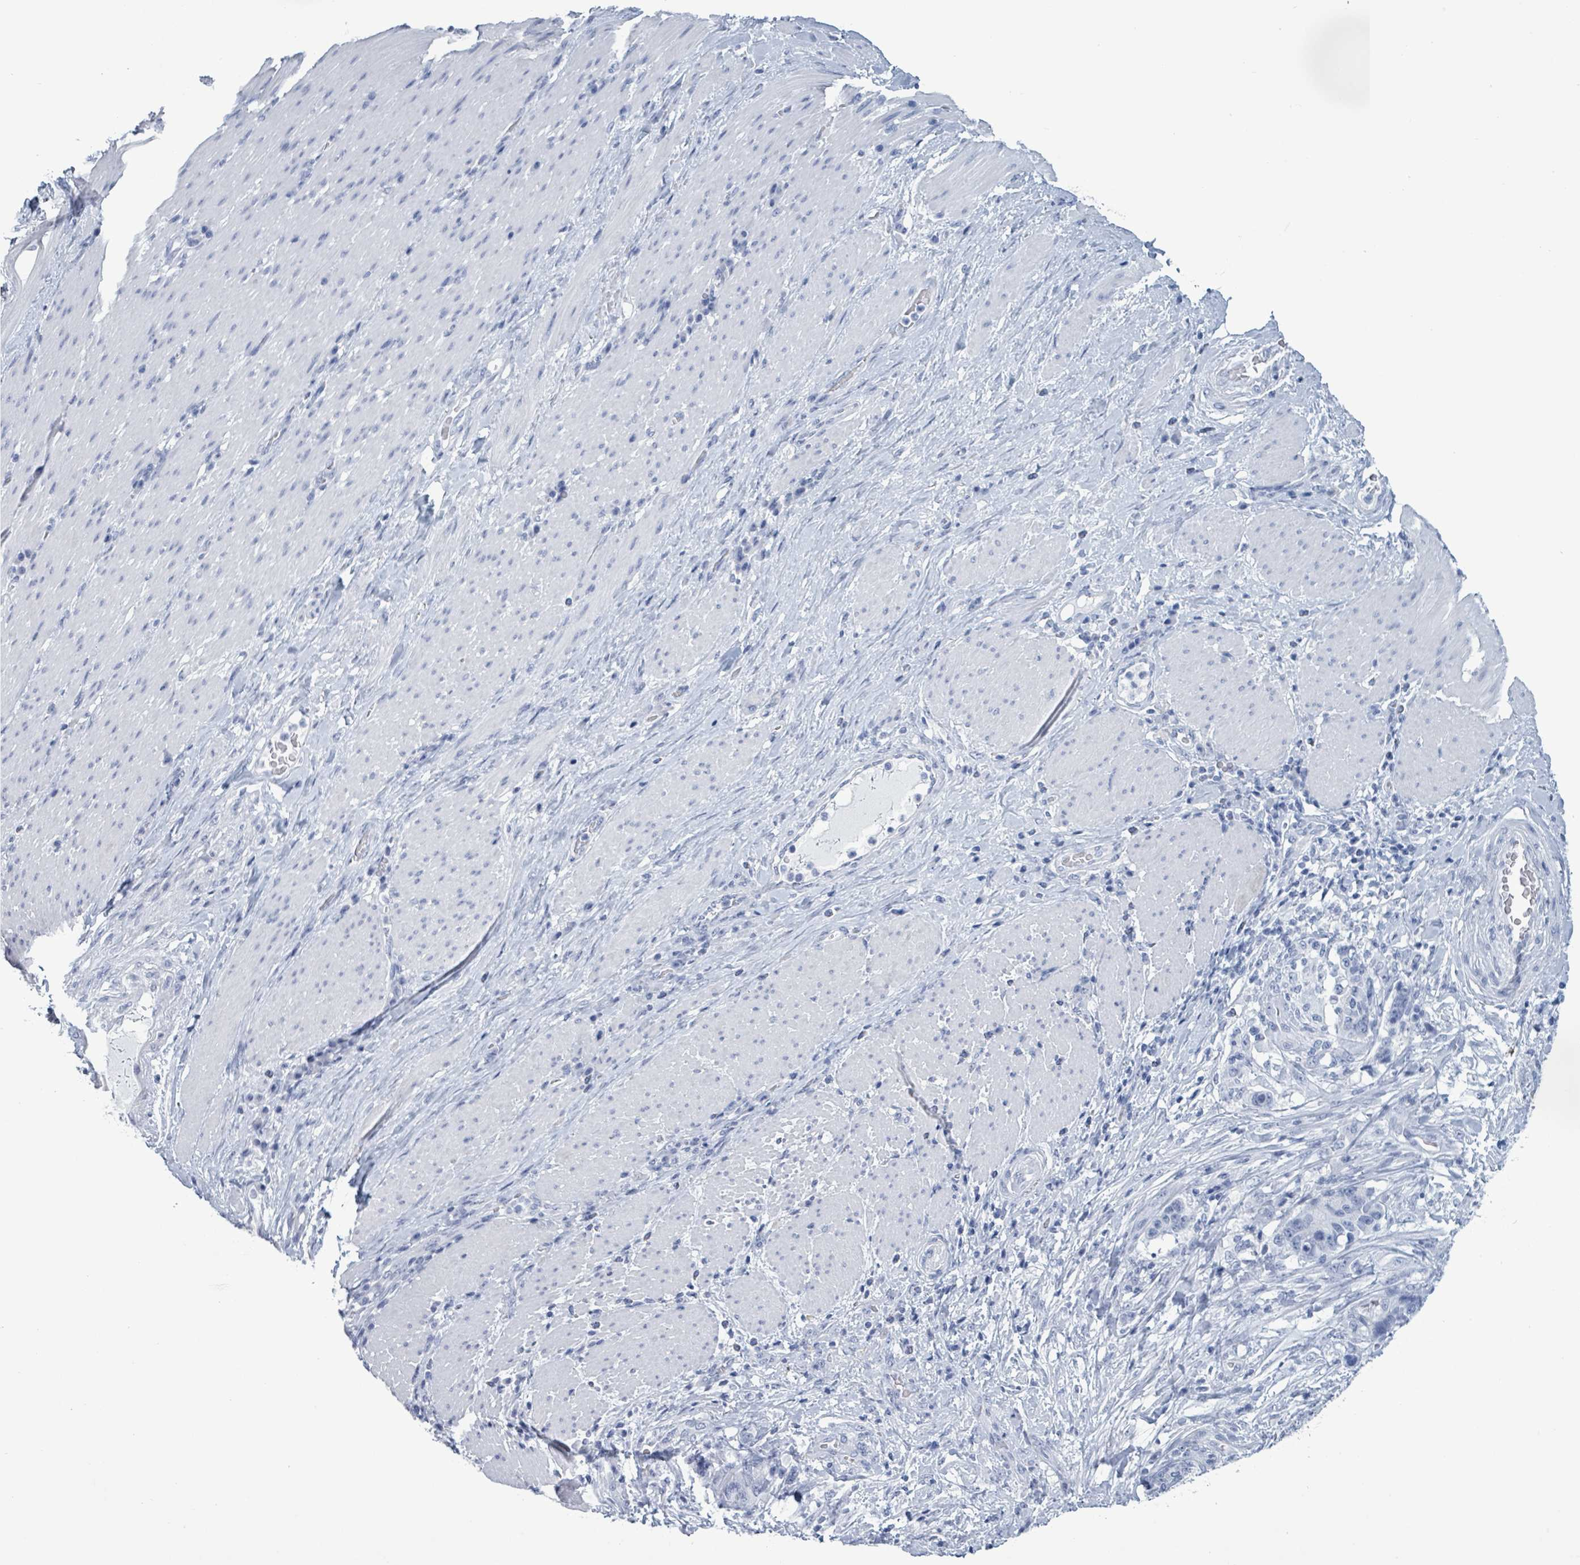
{"staining": {"intensity": "negative", "quantity": "none", "location": "none"}, "tissue": "stomach cancer", "cell_type": "Tumor cells", "image_type": "cancer", "snomed": [{"axis": "morphology", "description": "Normal tissue, NOS"}, {"axis": "morphology", "description": "Adenocarcinoma, NOS"}, {"axis": "topography", "description": "Stomach"}], "caption": "An image of stomach adenocarcinoma stained for a protein reveals no brown staining in tumor cells.", "gene": "NKX2-1", "patient": {"sex": "female", "age": 64}}